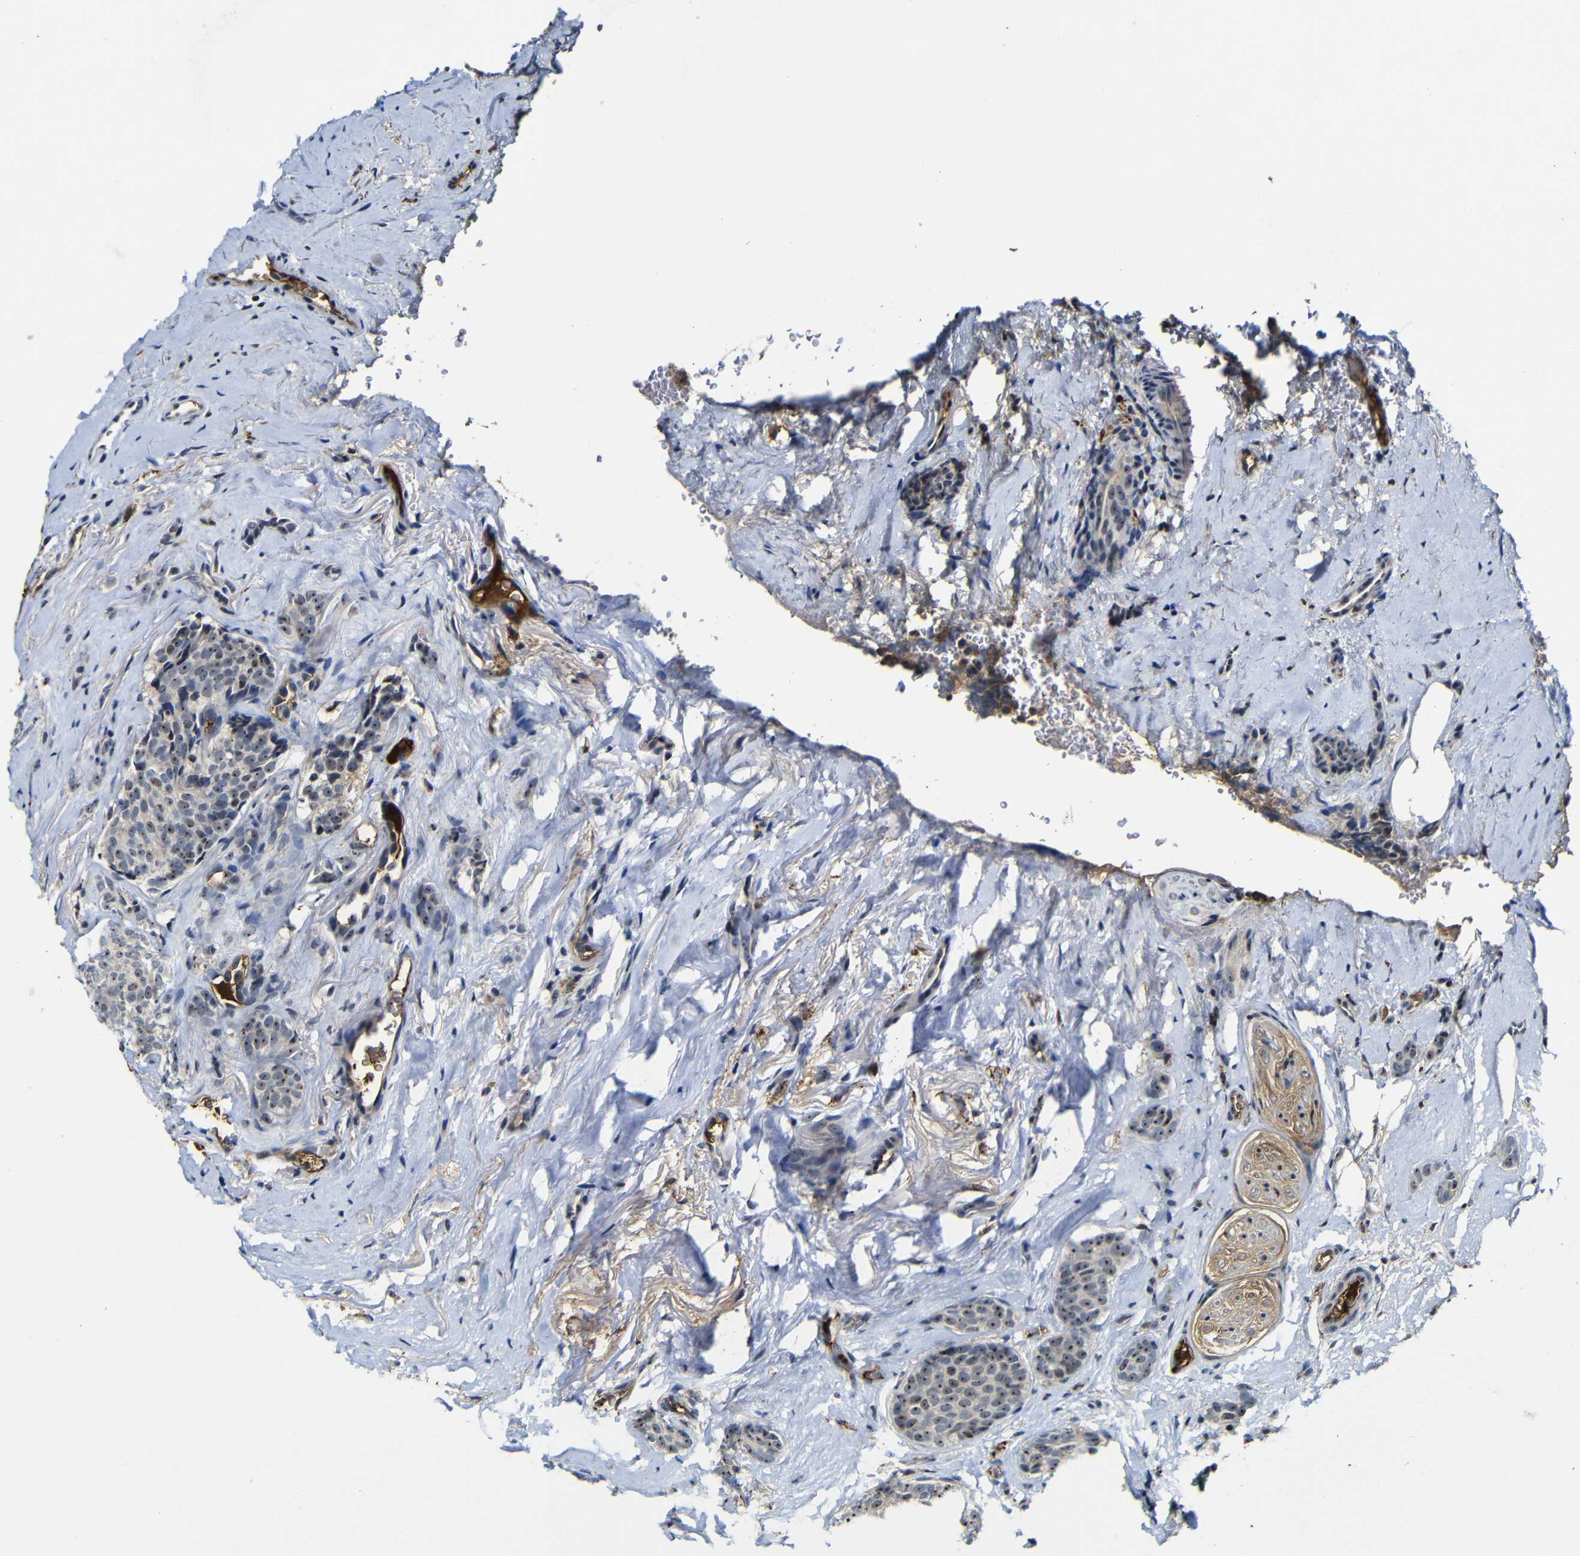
{"staining": {"intensity": "moderate", "quantity": "25%-75%", "location": "nuclear"}, "tissue": "breast cancer", "cell_type": "Tumor cells", "image_type": "cancer", "snomed": [{"axis": "morphology", "description": "Lobular carcinoma"}, {"axis": "topography", "description": "Skin"}, {"axis": "topography", "description": "Breast"}], "caption": "Brown immunohistochemical staining in breast cancer exhibits moderate nuclear staining in about 25%-75% of tumor cells.", "gene": "MYC", "patient": {"sex": "female", "age": 46}}